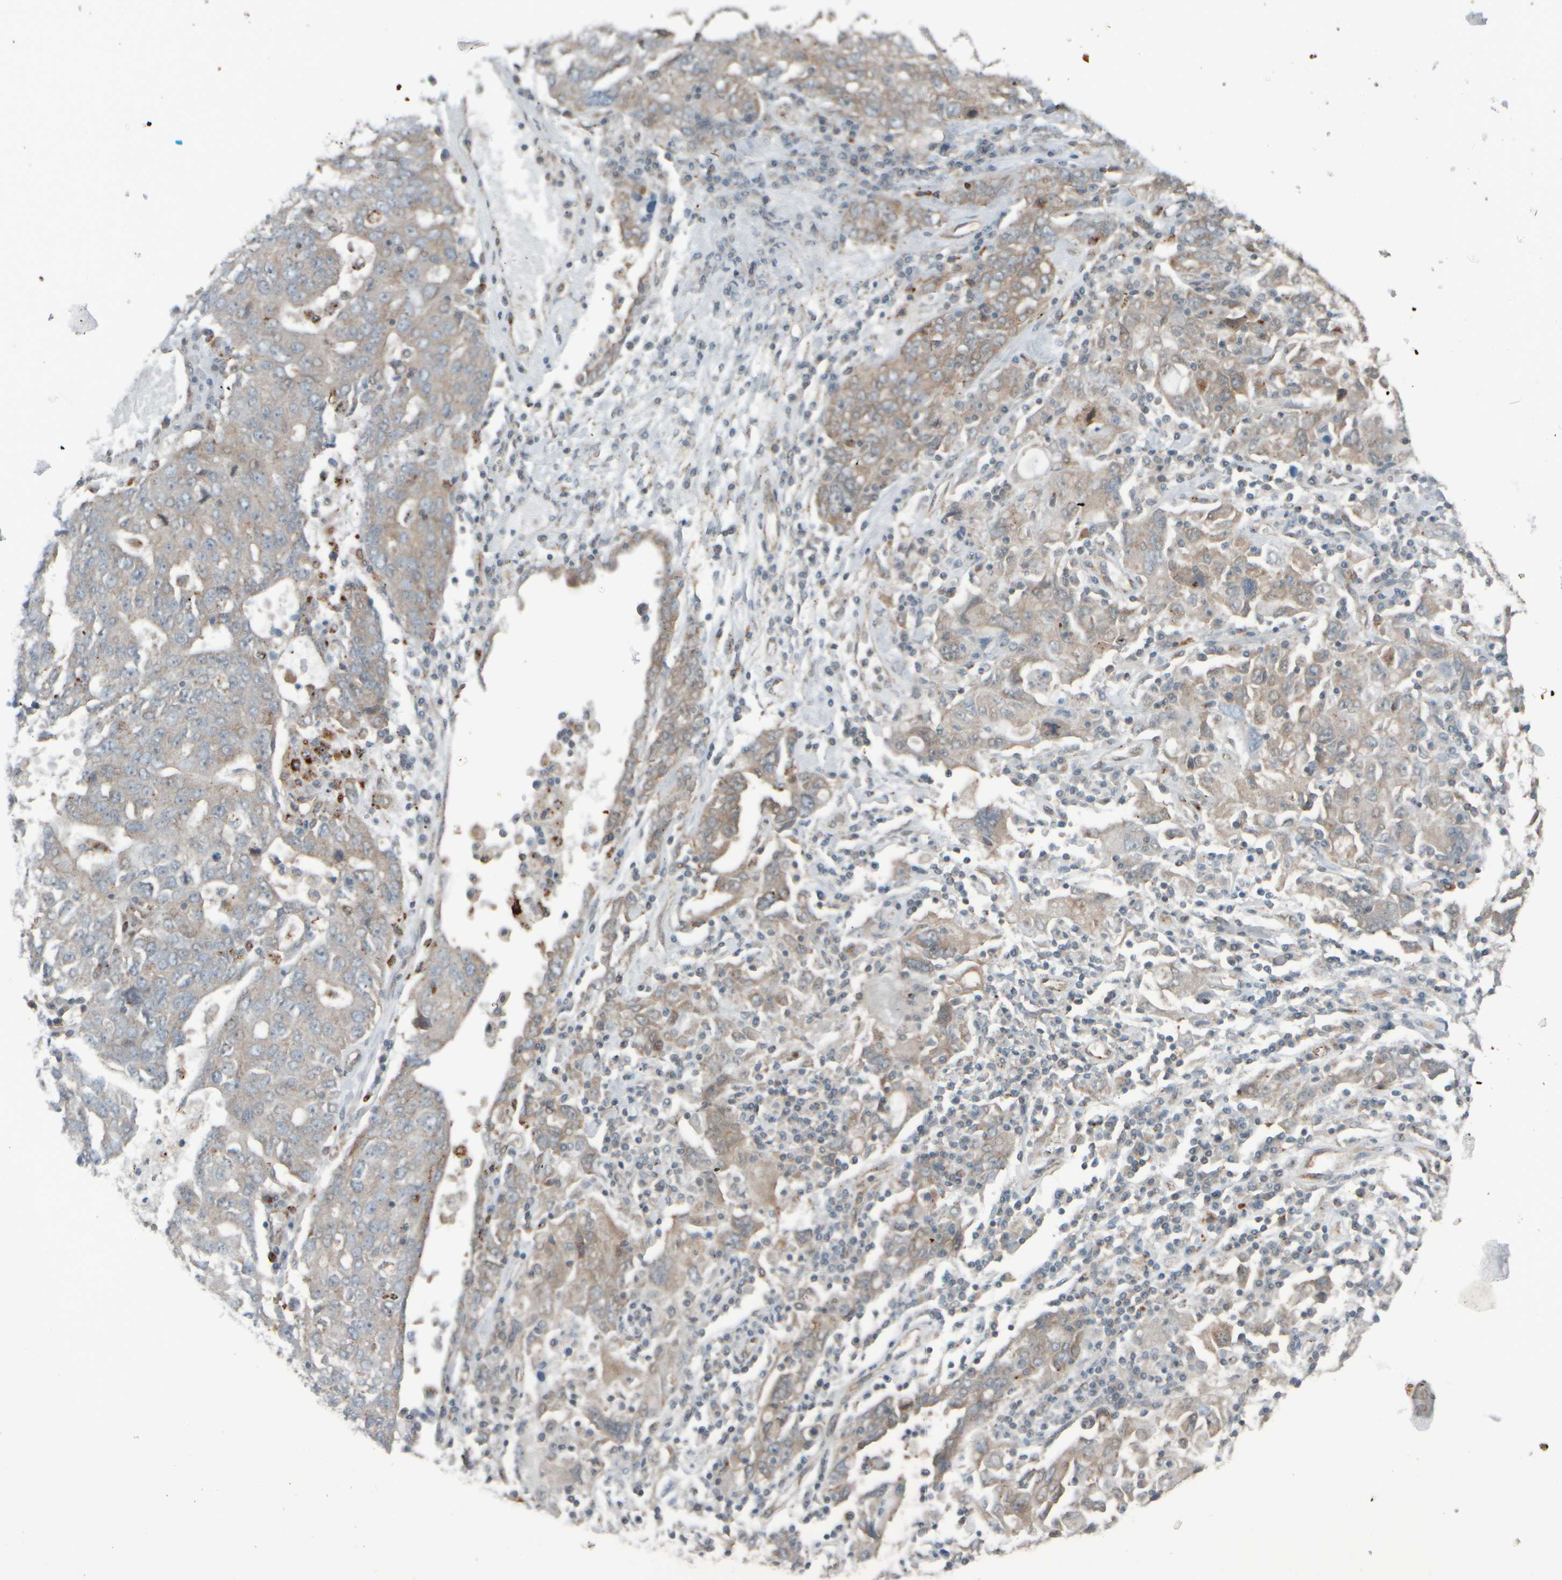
{"staining": {"intensity": "weak", "quantity": "<25%", "location": "cytoplasmic/membranous"}, "tissue": "ovarian cancer", "cell_type": "Tumor cells", "image_type": "cancer", "snomed": [{"axis": "morphology", "description": "Carcinoma, endometroid"}, {"axis": "topography", "description": "Ovary"}], "caption": "IHC histopathology image of neoplastic tissue: ovarian cancer stained with DAB (3,3'-diaminobenzidine) displays no significant protein expression in tumor cells.", "gene": "GIGYF1", "patient": {"sex": "female", "age": 62}}